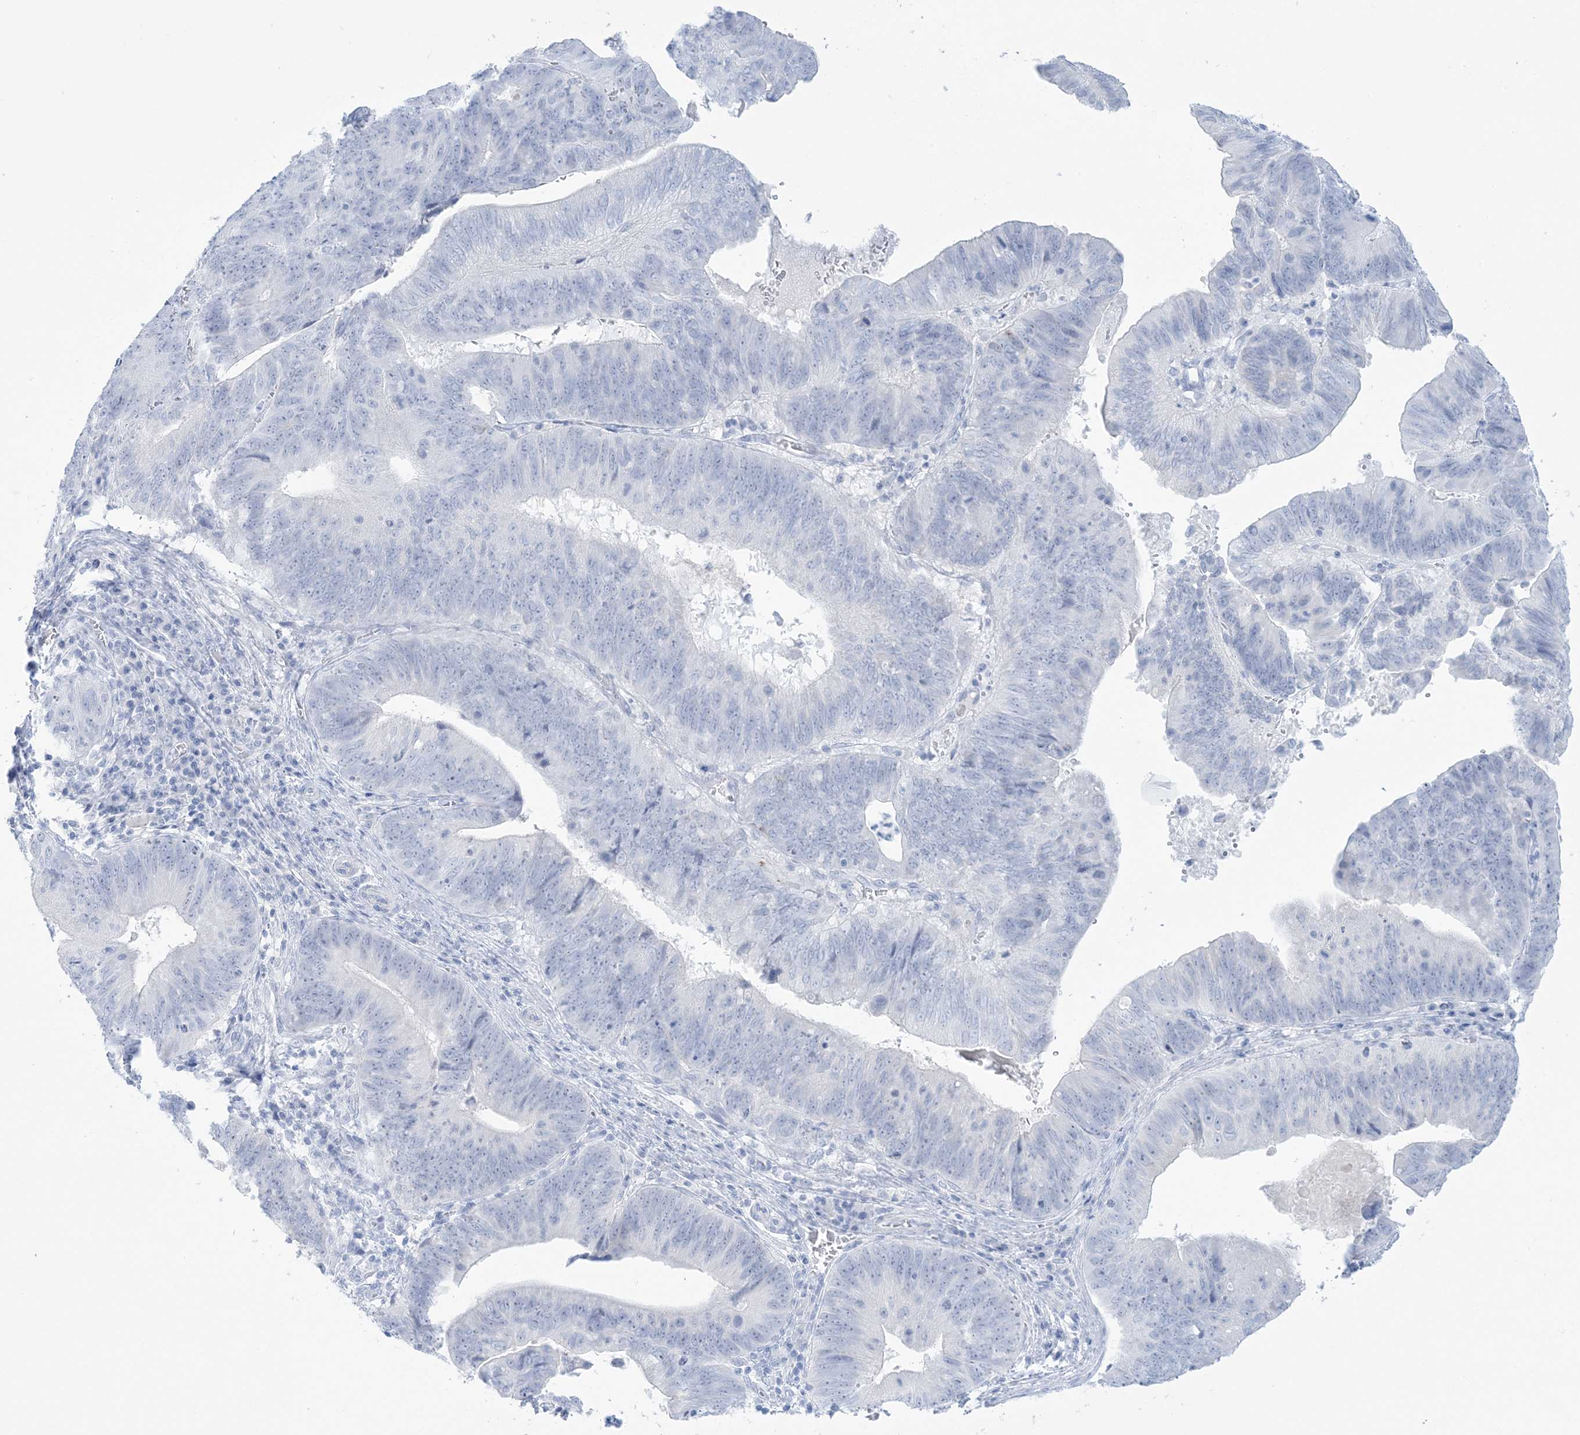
{"staining": {"intensity": "negative", "quantity": "none", "location": "none"}, "tissue": "pancreatic cancer", "cell_type": "Tumor cells", "image_type": "cancer", "snomed": [{"axis": "morphology", "description": "Adenocarcinoma, NOS"}, {"axis": "topography", "description": "Pancreas"}], "caption": "Tumor cells show no significant expression in pancreatic cancer (adenocarcinoma). (DAB IHC visualized using brightfield microscopy, high magnification).", "gene": "AGXT", "patient": {"sex": "male", "age": 63}}